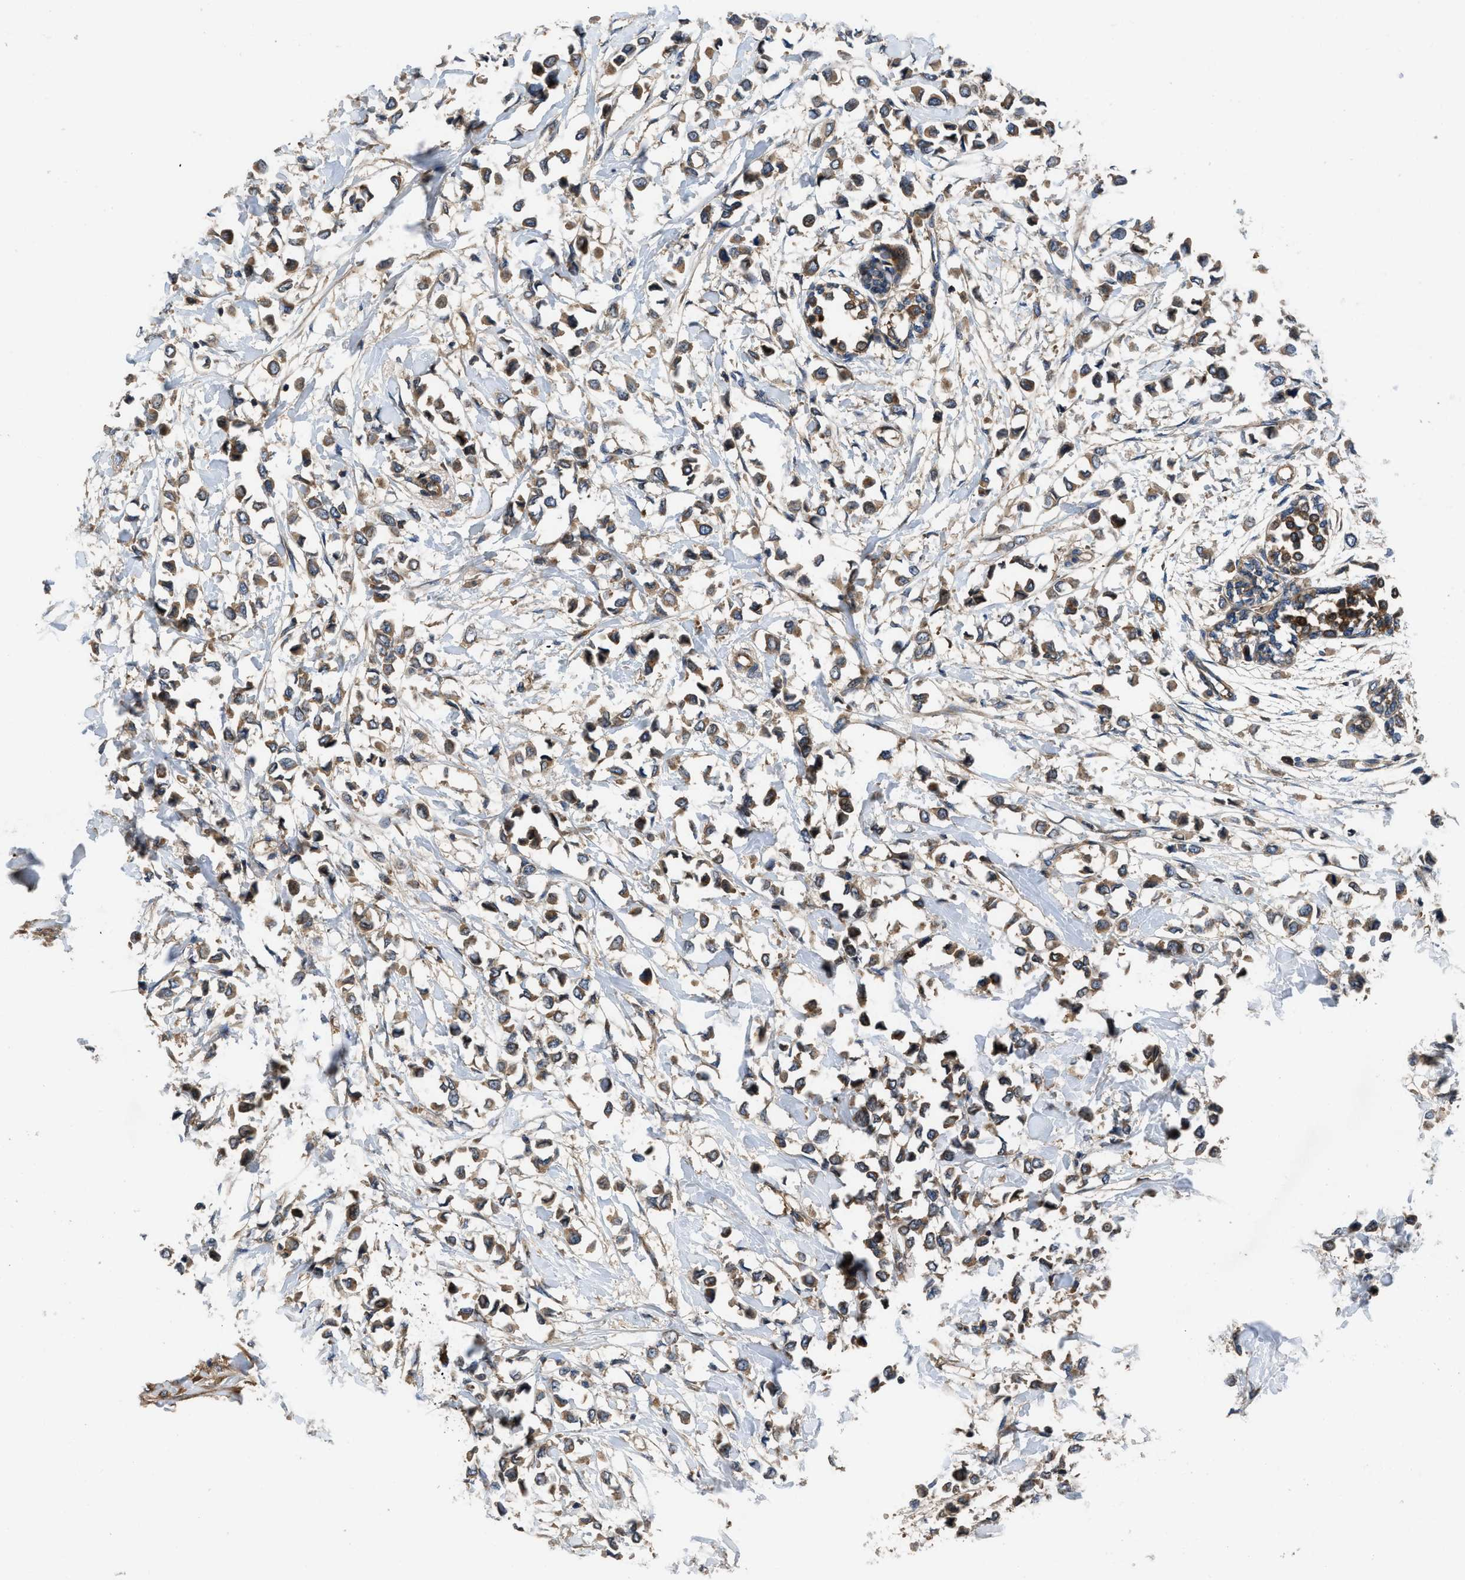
{"staining": {"intensity": "weak", "quantity": ">75%", "location": "cytoplasmic/membranous"}, "tissue": "breast cancer", "cell_type": "Tumor cells", "image_type": "cancer", "snomed": [{"axis": "morphology", "description": "Lobular carcinoma"}, {"axis": "topography", "description": "Breast"}], "caption": "Protein expression analysis of breast cancer (lobular carcinoma) shows weak cytoplasmic/membranous expression in about >75% of tumor cells.", "gene": "CNNM3", "patient": {"sex": "female", "age": 51}}